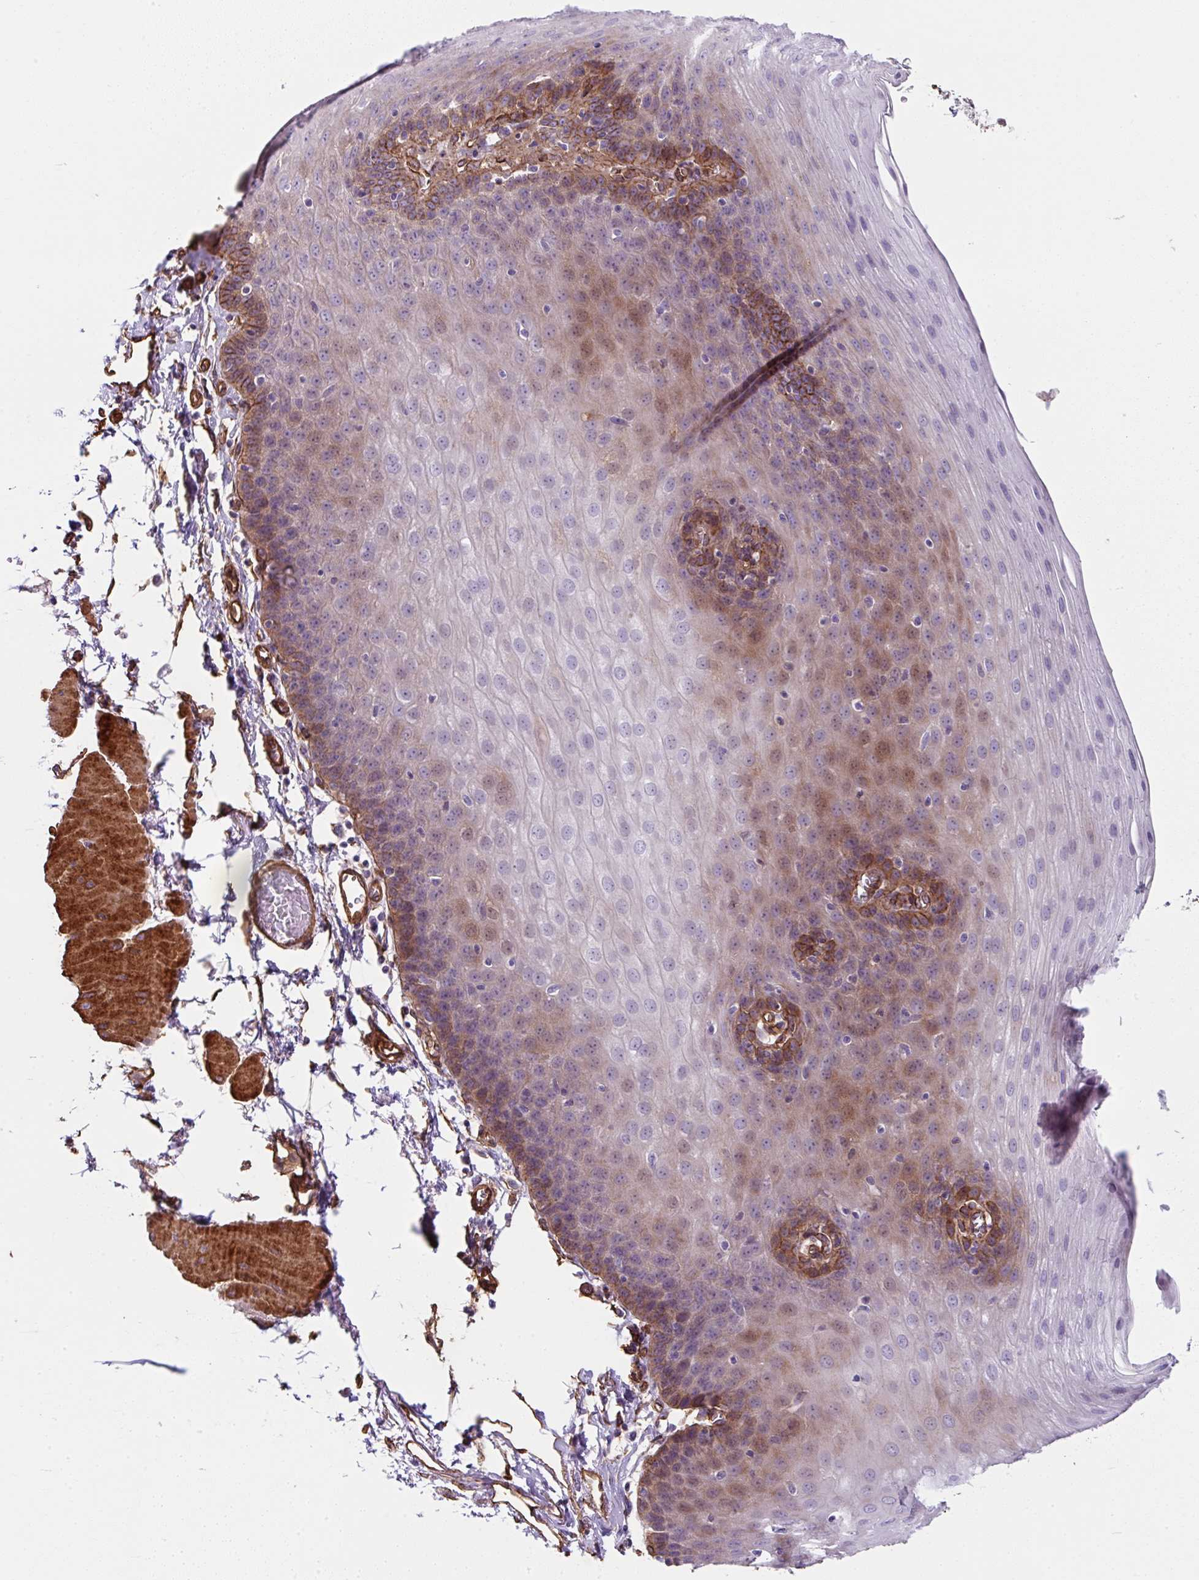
{"staining": {"intensity": "moderate", "quantity": "<25%", "location": "cytoplasmic/membranous,nuclear"}, "tissue": "esophagus", "cell_type": "Squamous epithelial cells", "image_type": "normal", "snomed": [{"axis": "morphology", "description": "Normal tissue, NOS"}, {"axis": "topography", "description": "Esophagus"}], "caption": "Protein positivity by IHC reveals moderate cytoplasmic/membranous,nuclear staining in about <25% of squamous epithelial cells in unremarkable esophagus.", "gene": "ANKUB1", "patient": {"sex": "female", "age": 81}}